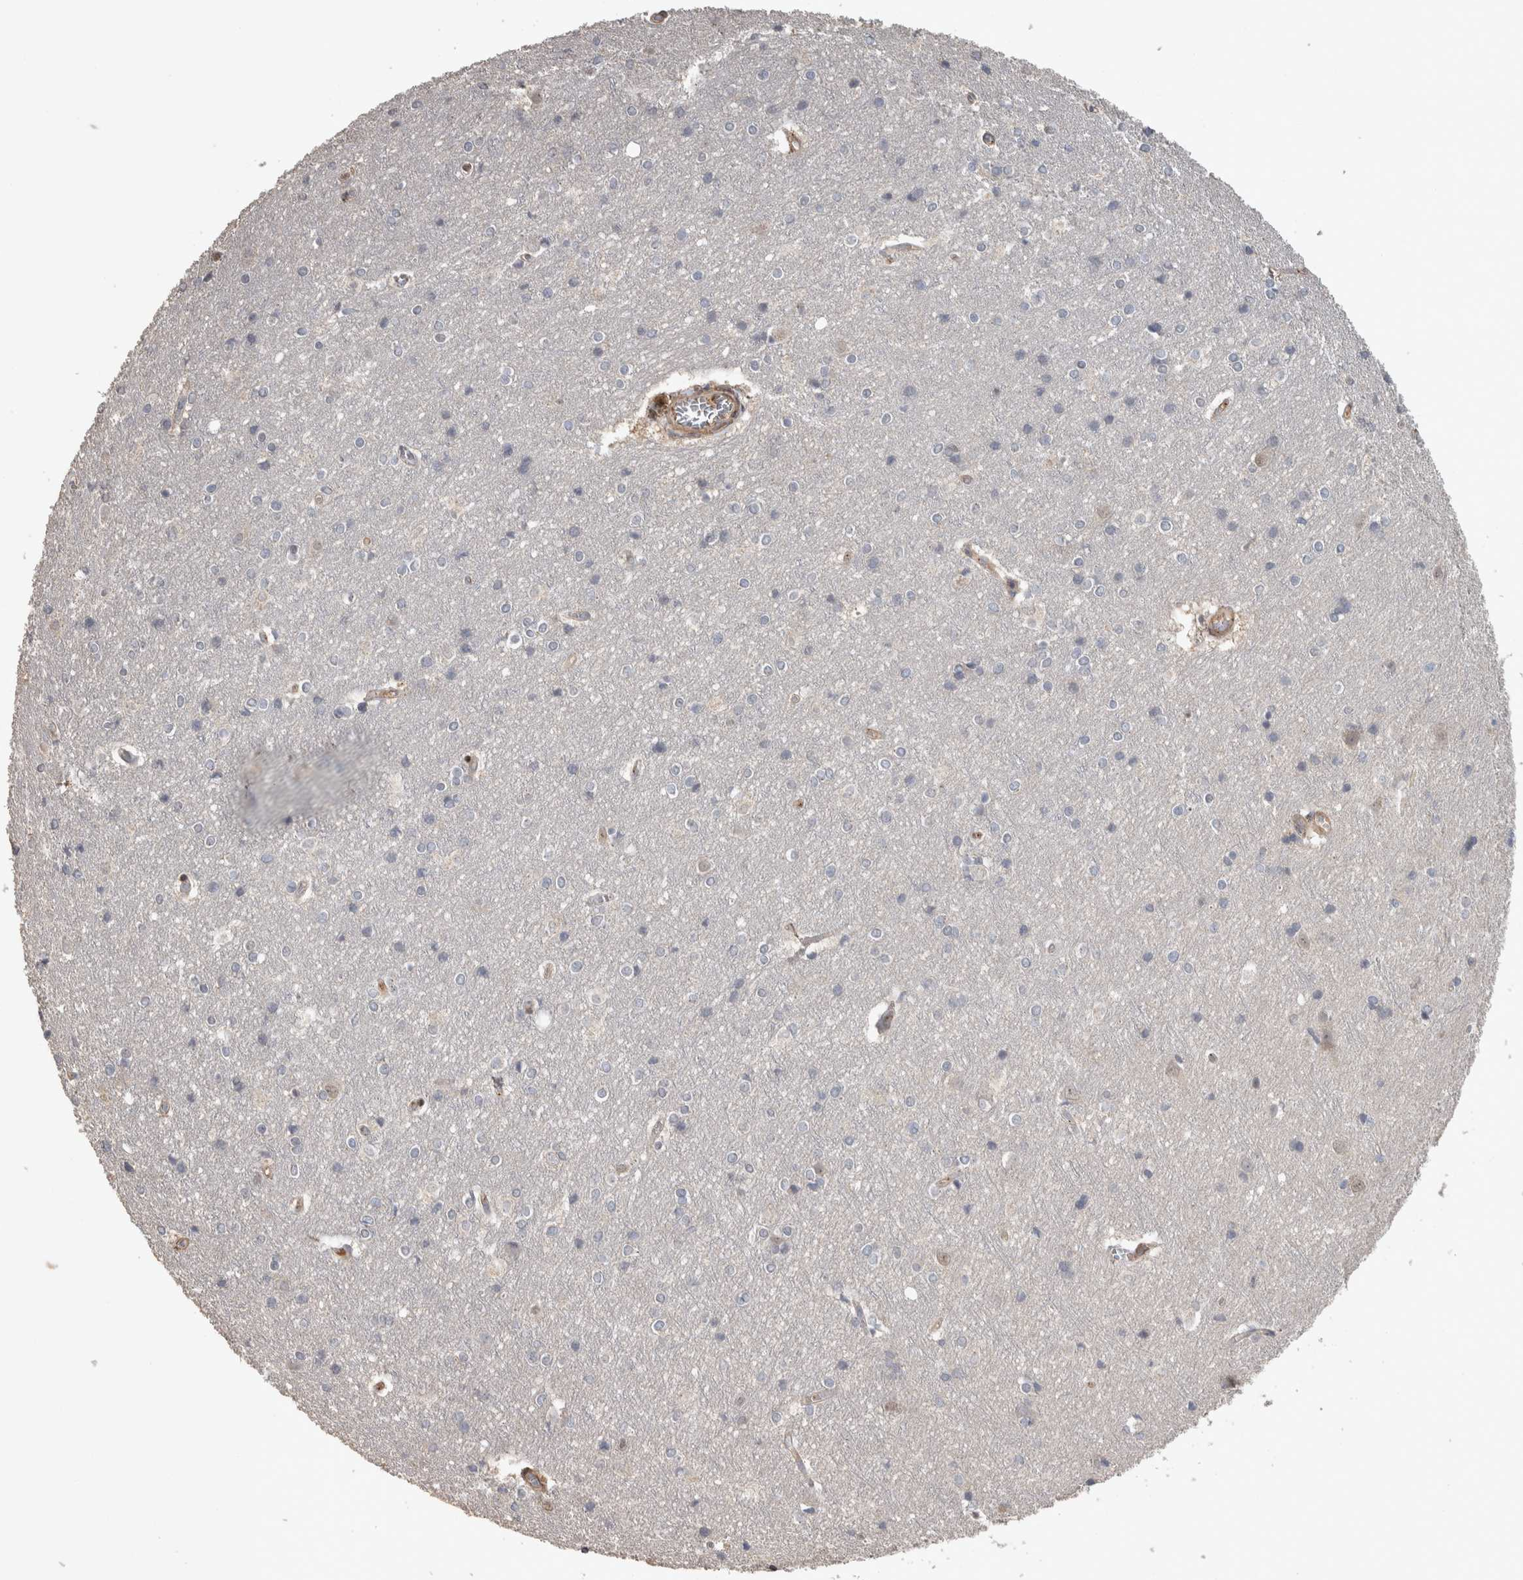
{"staining": {"intensity": "moderate", "quantity": "25%-75%", "location": "cytoplasmic/membranous"}, "tissue": "cerebral cortex", "cell_type": "Endothelial cells", "image_type": "normal", "snomed": [{"axis": "morphology", "description": "Normal tissue, NOS"}, {"axis": "topography", "description": "Cerebral cortex"}], "caption": "DAB (3,3'-diaminobenzidine) immunohistochemical staining of normal cerebral cortex exhibits moderate cytoplasmic/membranous protein expression in approximately 25%-75% of endothelial cells.", "gene": "IFRD1", "patient": {"sex": "male", "age": 54}}